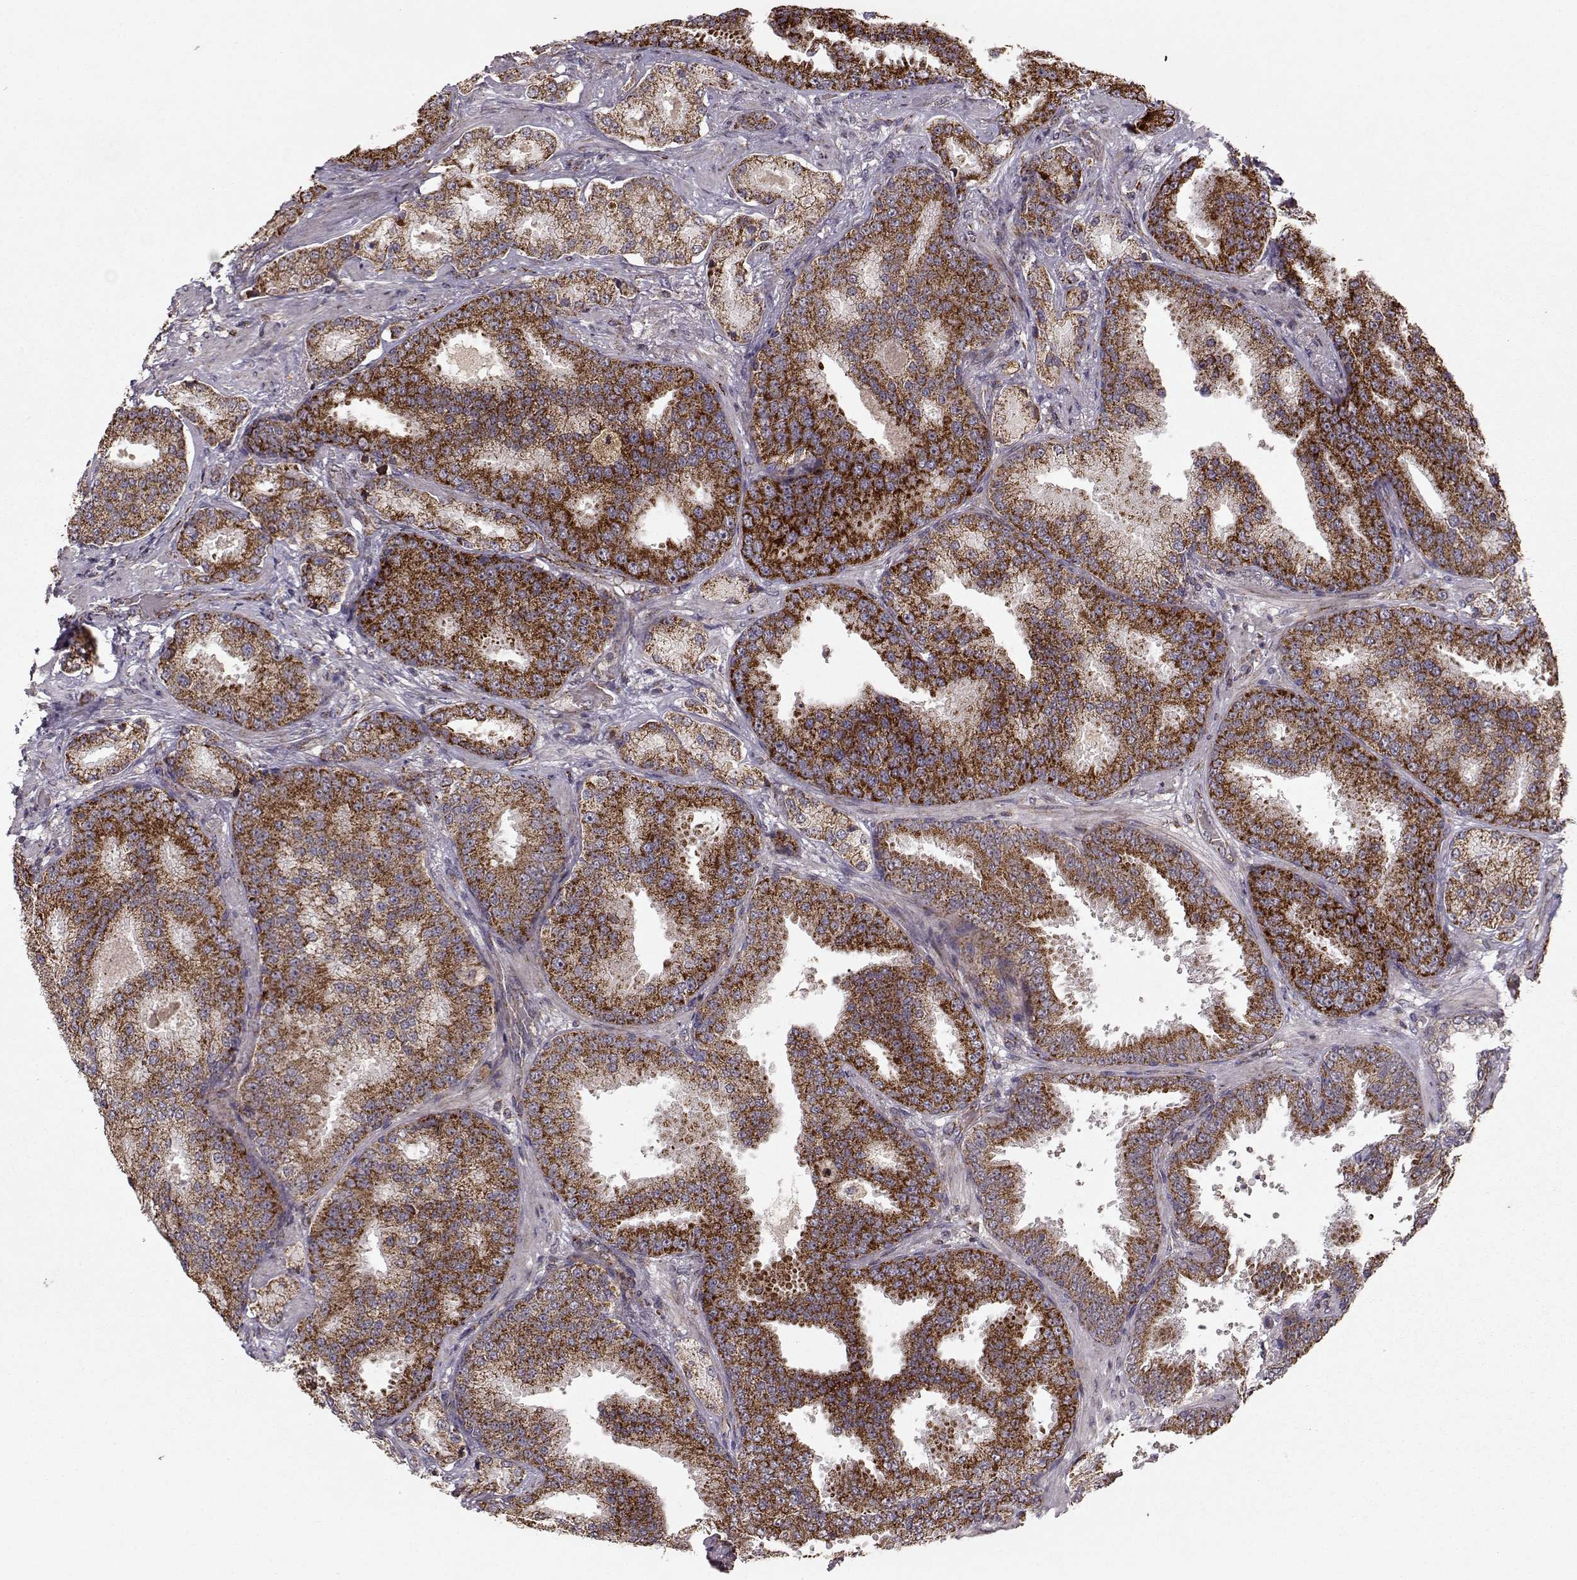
{"staining": {"intensity": "strong", "quantity": ">75%", "location": "cytoplasmic/membranous"}, "tissue": "prostate cancer", "cell_type": "Tumor cells", "image_type": "cancer", "snomed": [{"axis": "morphology", "description": "Adenocarcinoma, Low grade"}, {"axis": "topography", "description": "Prostate"}], "caption": "This is a histology image of IHC staining of adenocarcinoma (low-grade) (prostate), which shows strong expression in the cytoplasmic/membranous of tumor cells.", "gene": "CMTM3", "patient": {"sex": "male", "age": 68}}